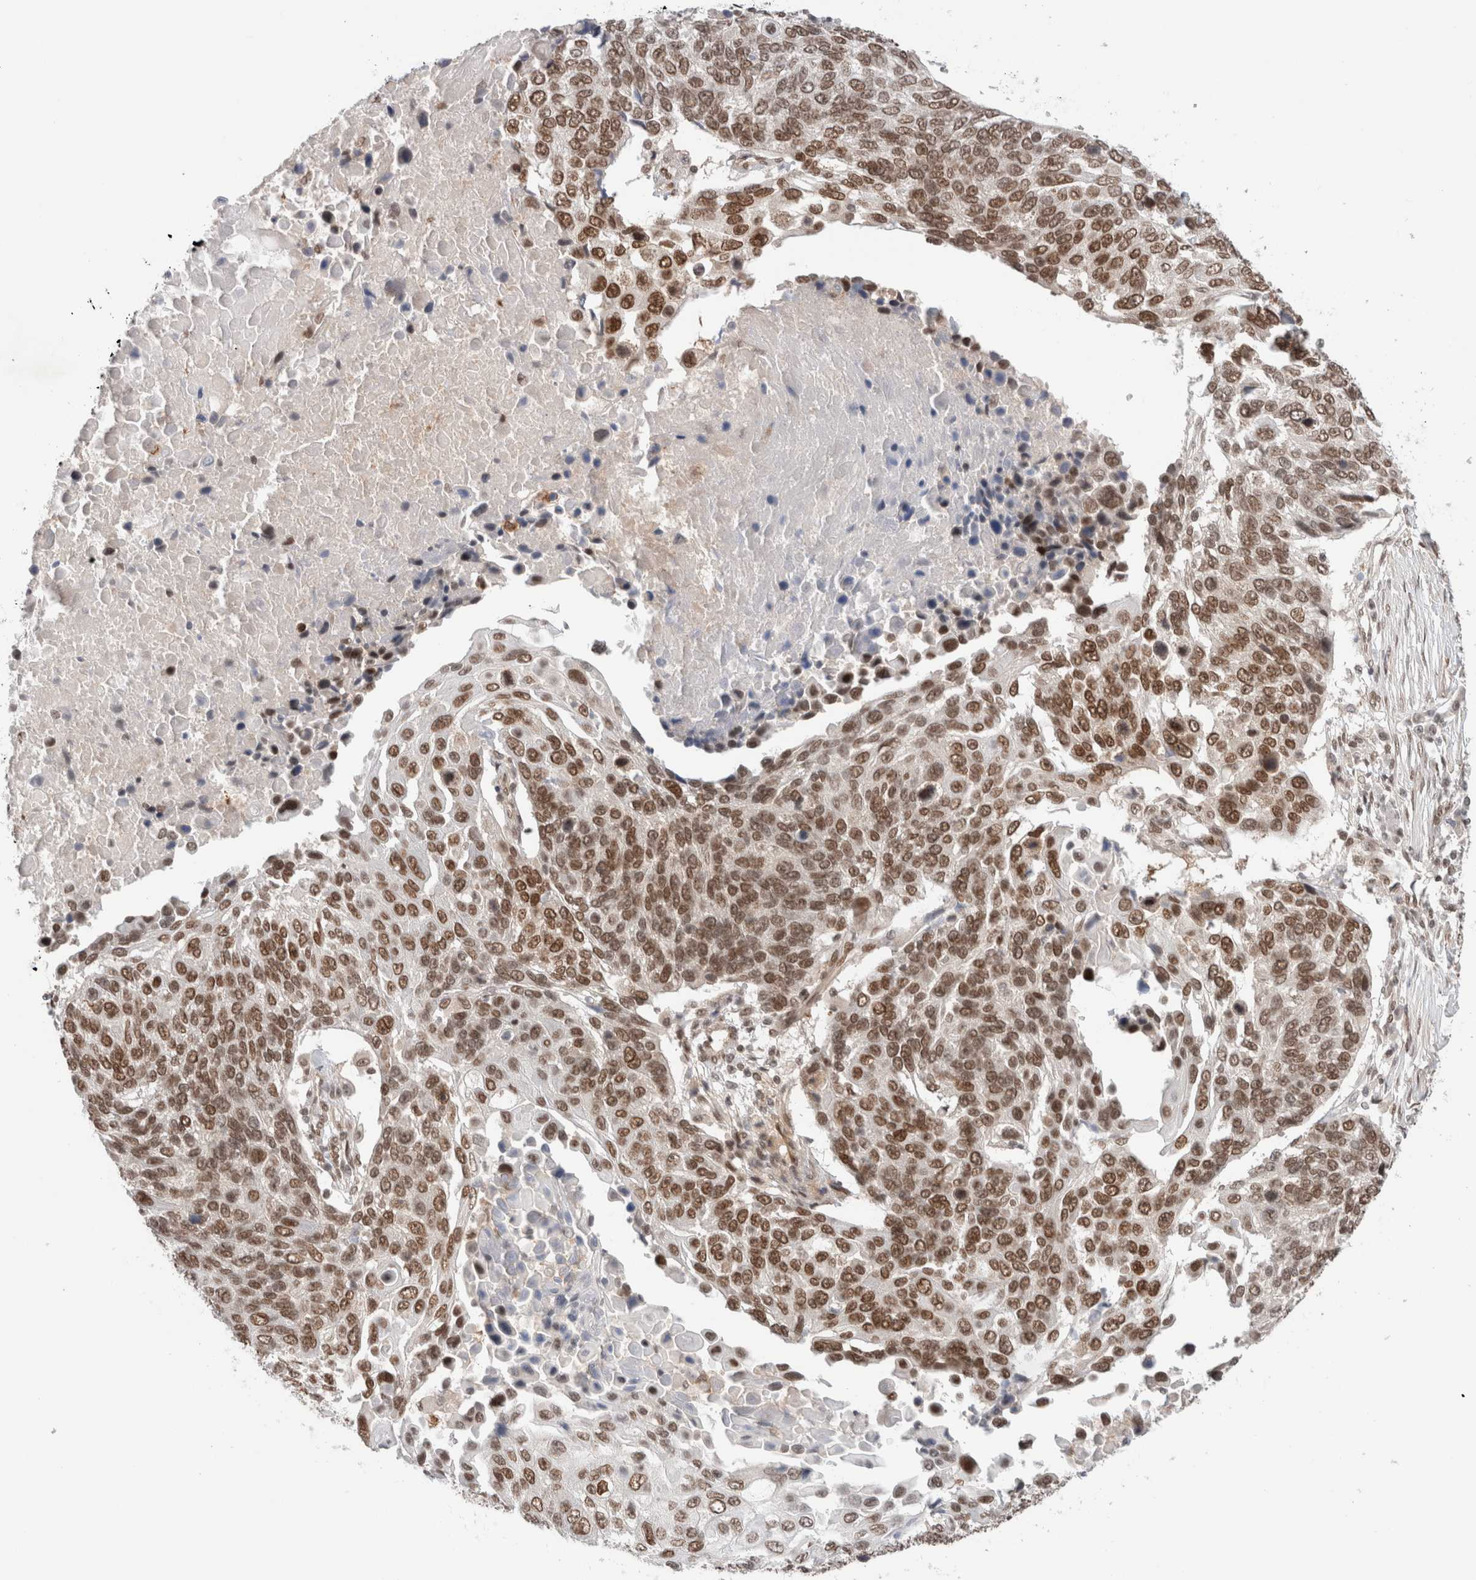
{"staining": {"intensity": "moderate", "quantity": ">75%", "location": "nuclear"}, "tissue": "lung cancer", "cell_type": "Tumor cells", "image_type": "cancer", "snomed": [{"axis": "morphology", "description": "Squamous cell carcinoma, NOS"}, {"axis": "topography", "description": "Lung"}], "caption": "Lung cancer stained with DAB IHC exhibits medium levels of moderate nuclear staining in approximately >75% of tumor cells. (brown staining indicates protein expression, while blue staining denotes nuclei).", "gene": "GATAD2A", "patient": {"sex": "male", "age": 66}}